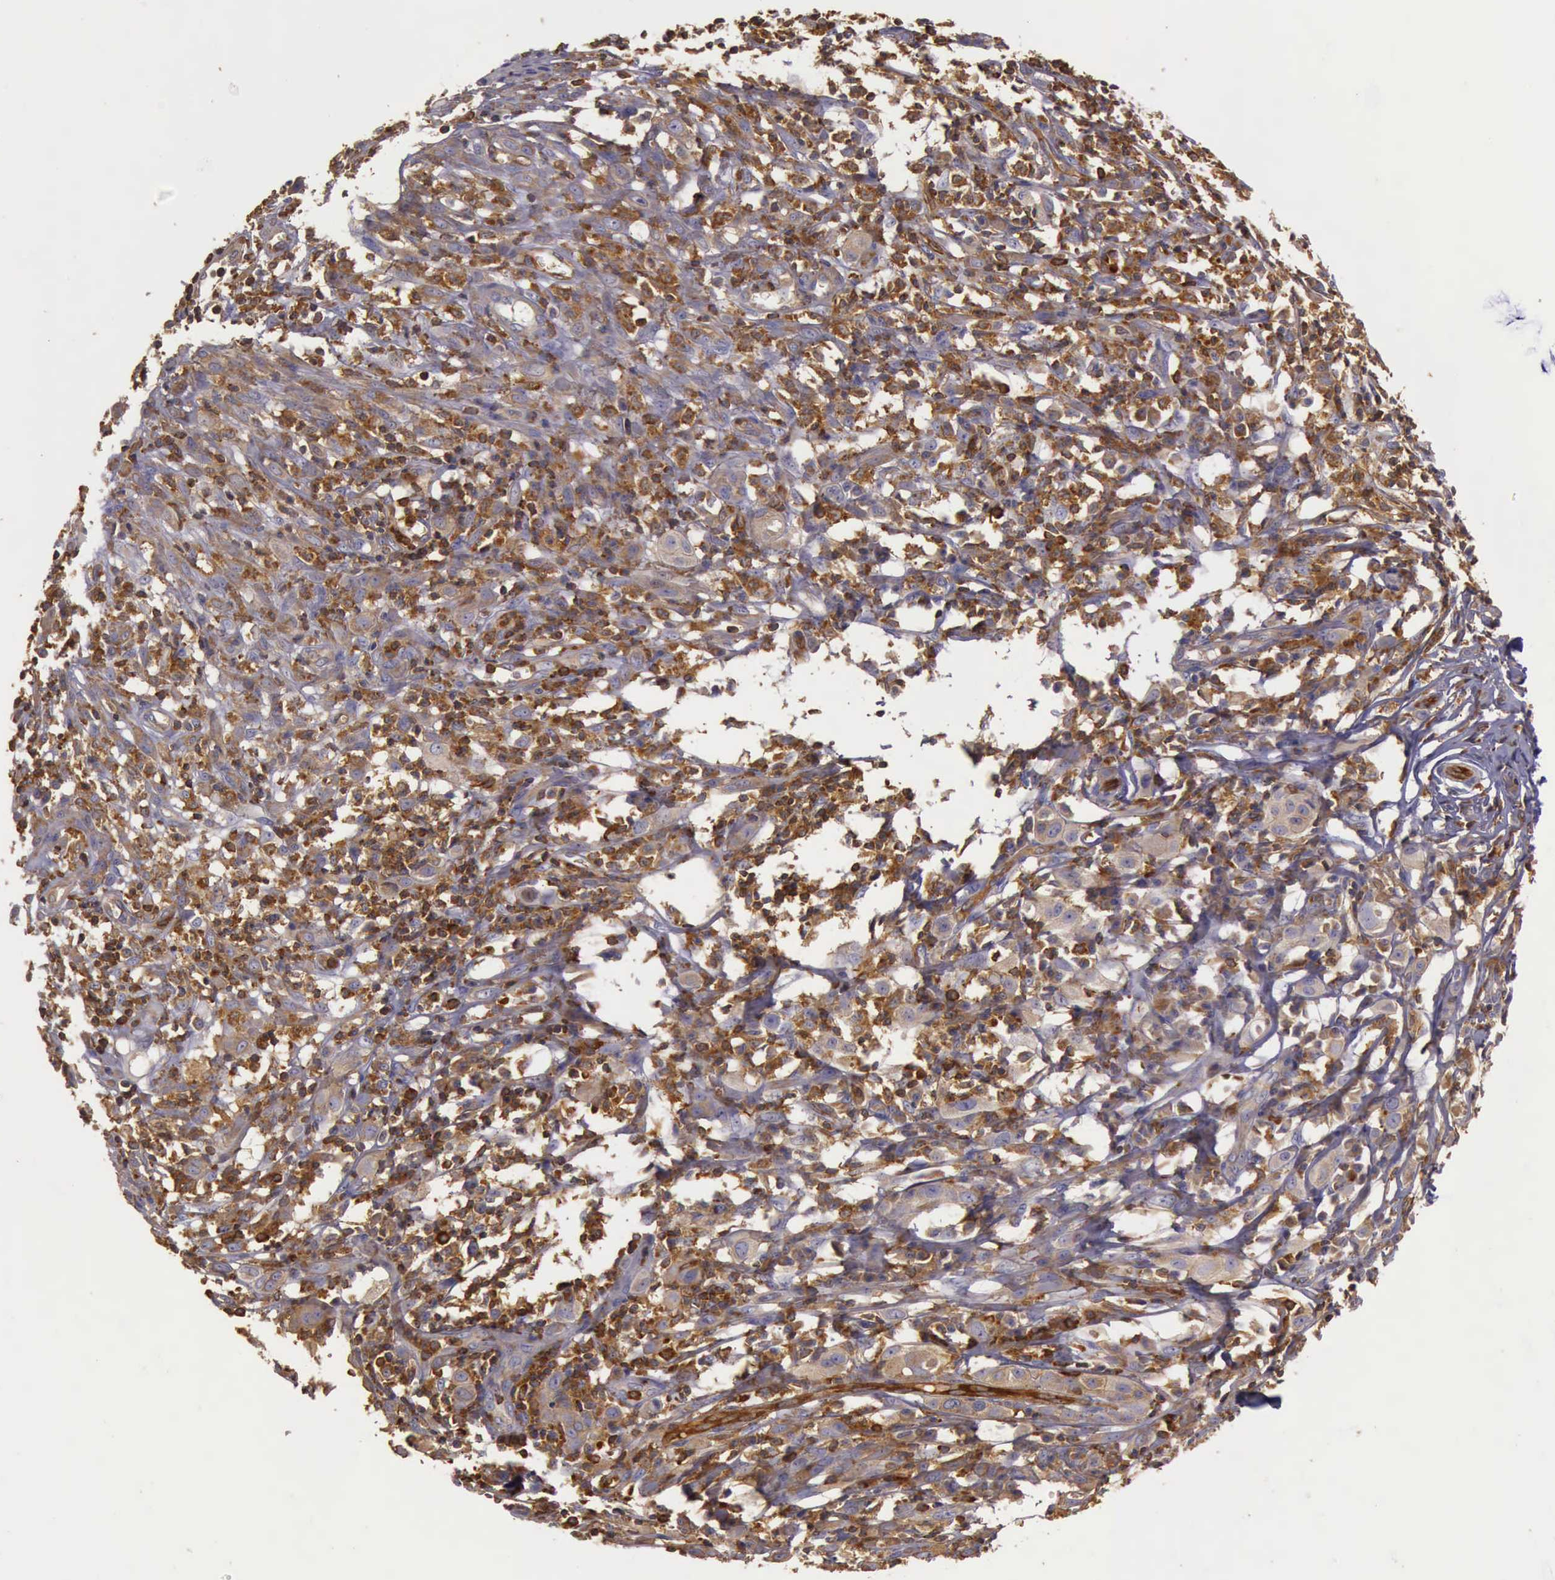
{"staining": {"intensity": "moderate", "quantity": "25%-75%", "location": "cytoplasmic/membranous"}, "tissue": "melanoma", "cell_type": "Tumor cells", "image_type": "cancer", "snomed": [{"axis": "morphology", "description": "Malignant melanoma, NOS"}, {"axis": "topography", "description": "Skin"}], "caption": "High-power microscopy captured an immunohistochemistry image of melanoma, revealing moderate cytoplasmic/membranous staining in approximately 25%-75% of tumor cells.", "gene": "ARHGAP4", "patient": {"sex": "female", "age": 52}}